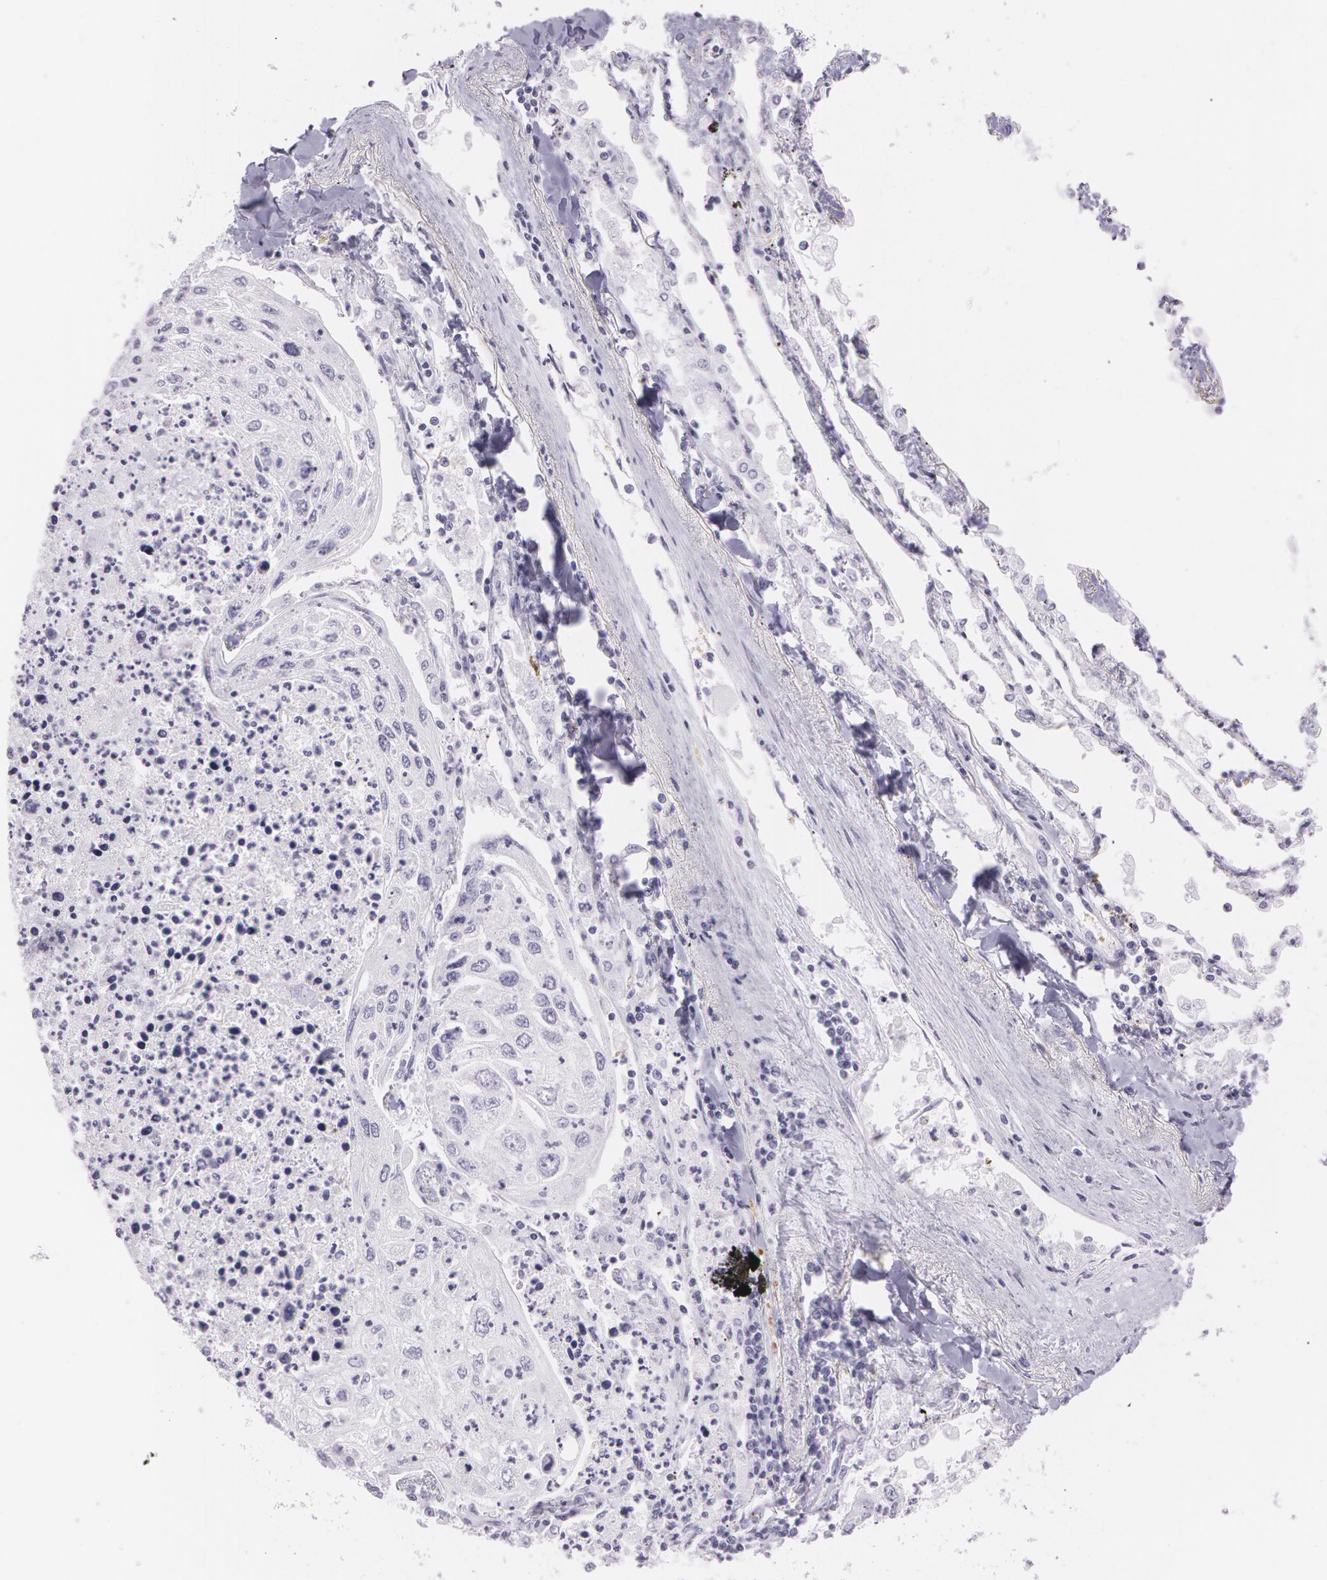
{"staining": {"intensity": "negative", "quantity": "none", "location": "none"}, "tissue": "lung cancer", "cell_type": "Tumor cells", "image_type": "cancer", "snomed": [{"axis": "morphology", "description": "Squamous cell carcinoma, NOS"}, {"axis": "topography", "description": "Lung"}], "caption": "Tumor cells are negative for protein expression in human squamous cell carcinoma (lung).", "gene": "SNCG", "patient": {"sex": "male", "age": 75}}